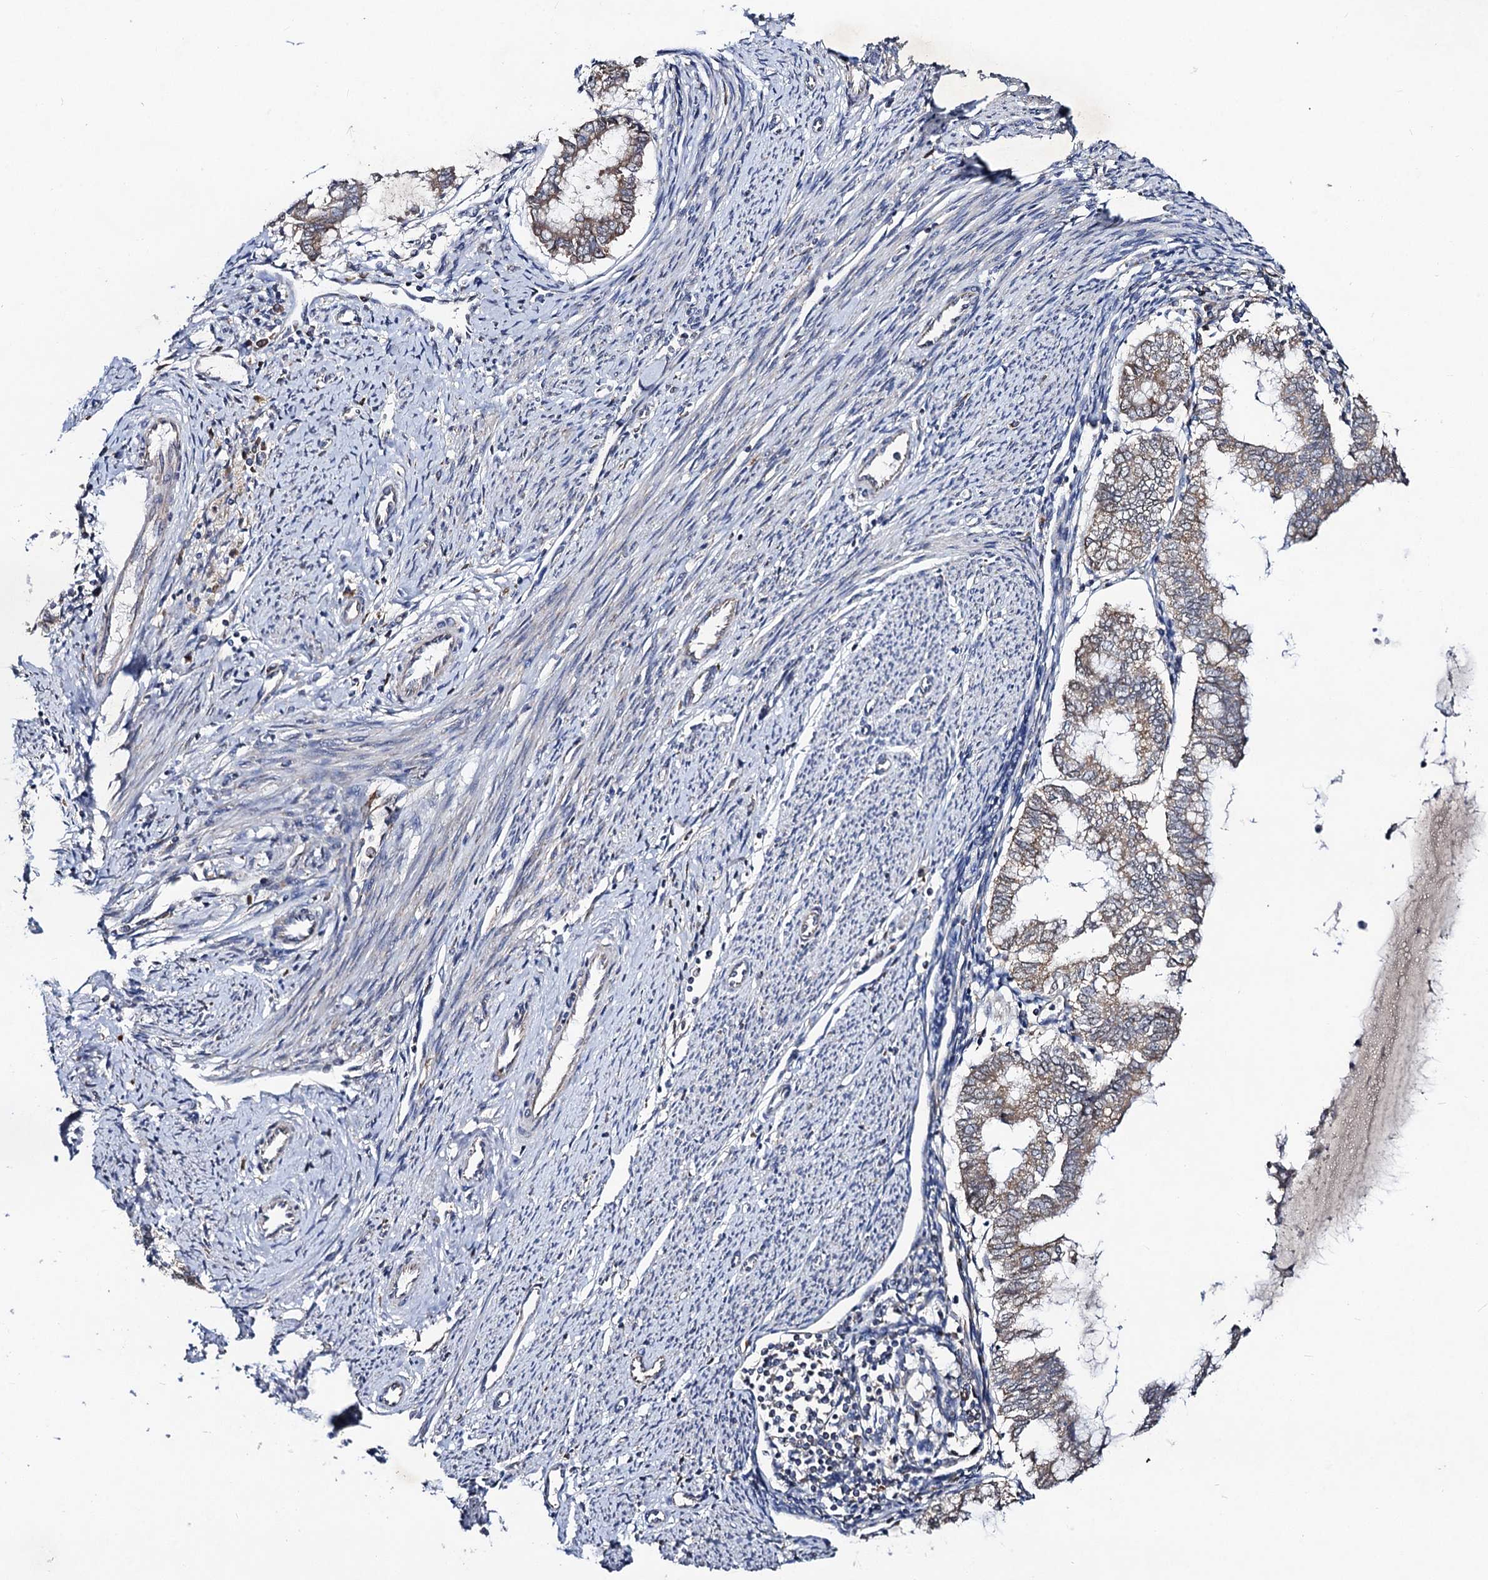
{"staining": {"intensity": "weak", "quantity": ">75%", "location": "cytoplasmic/membranous"}, "tissue": "endometrial cancer", "cell_type": "Tumor cells", "image_type": "cancer", "snomed": [{"axis": "morphology", "description": "Adenocarcinoma, NOS"}, {"axis": "topography", "description": "Endometrium"}], "caption": "This is an image of immunohistochemistry (IHC) staining of adenocarcinoma (endometrial), which shows weak expression in the cytoplasmic/membranous of tumor cells.", "gene": "VPS37D", "patient": {"sex": "female", "age": 79}}